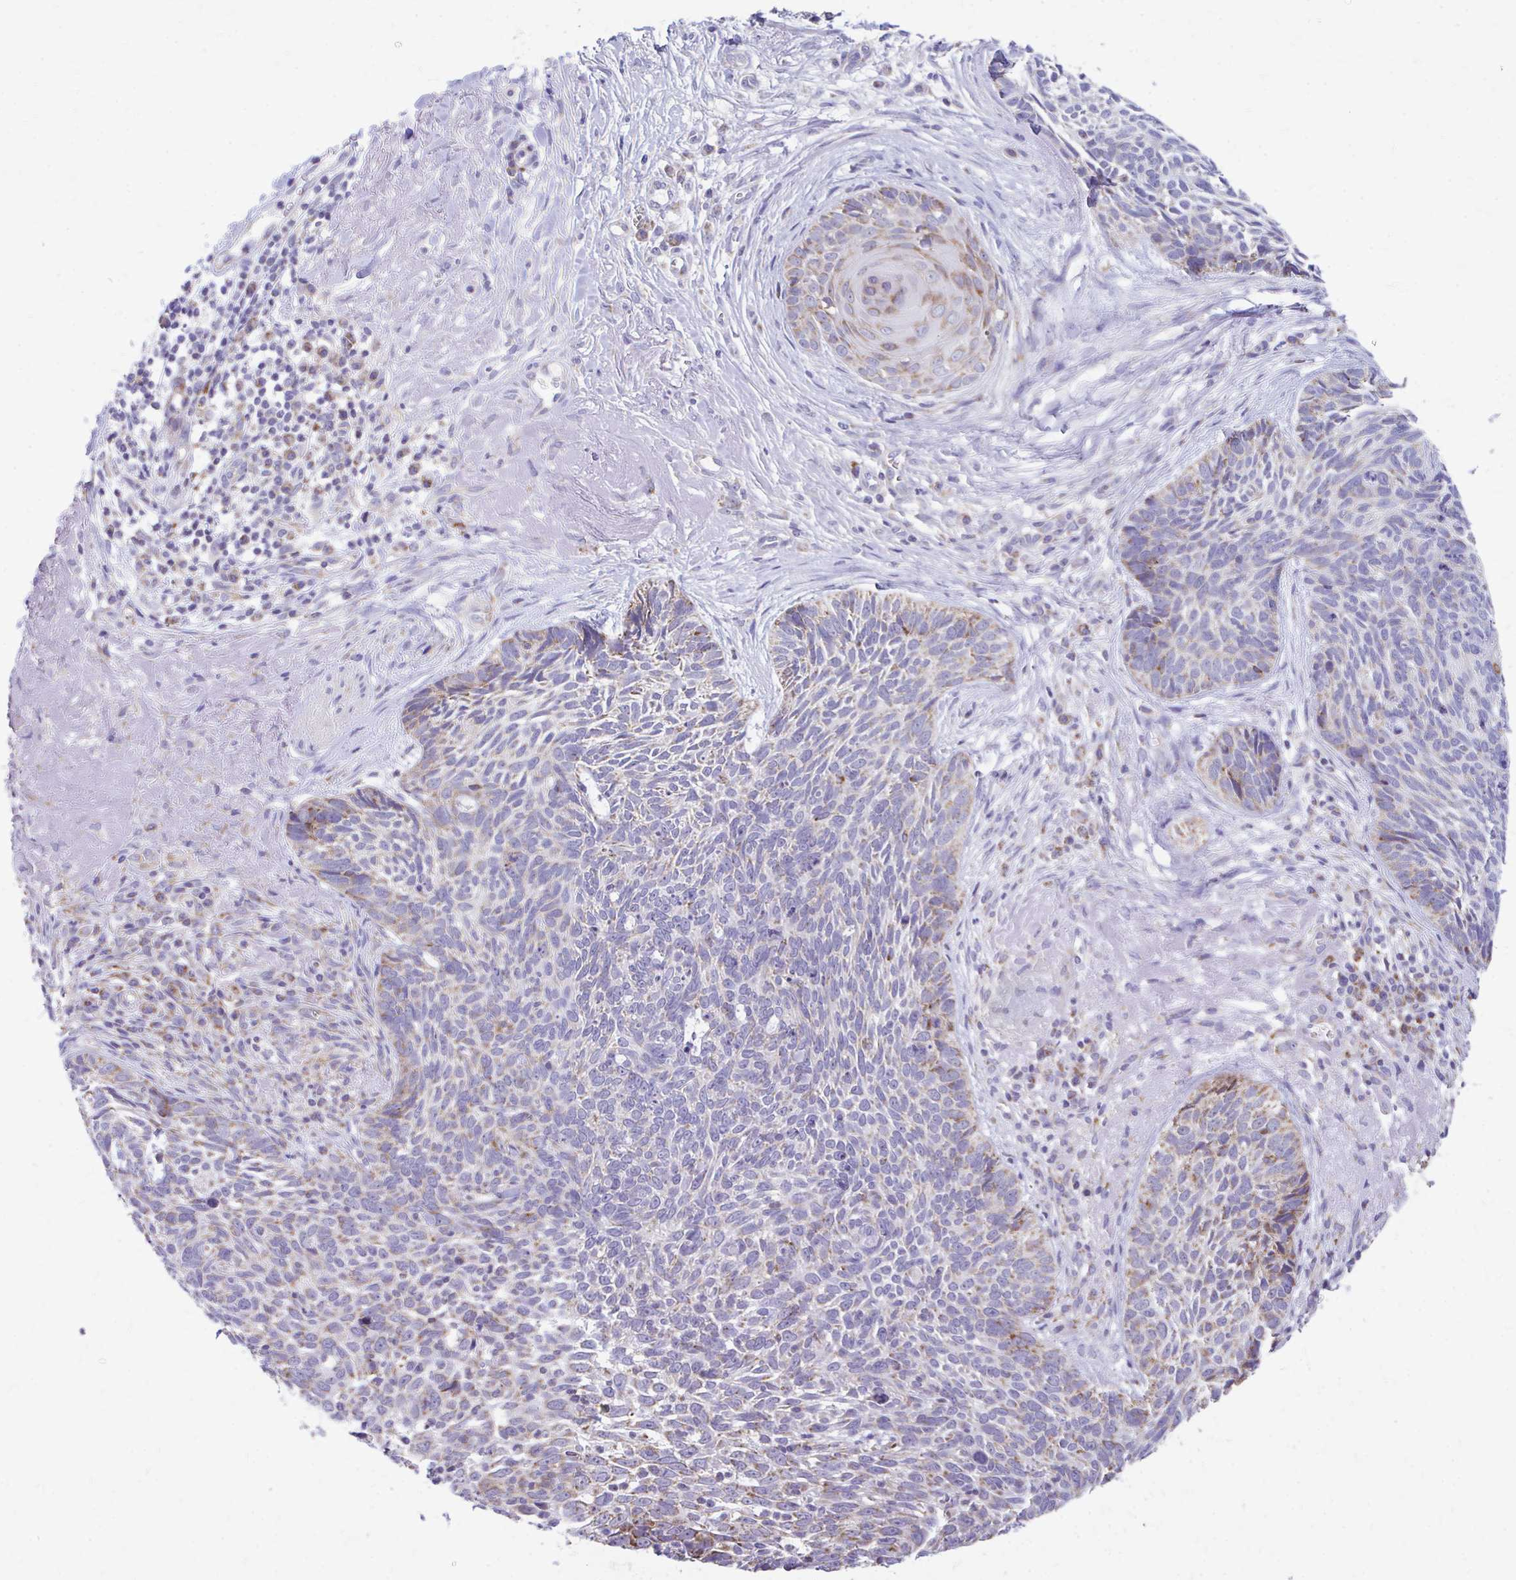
{"staining": {"intensity": "moderate", "quantity": "<25%", "location": "cytoplasmic/membranous"}, "tissue": "skin cancer", "cell_type": "Tumor cells", "image_type": "cancer", "snomed": [{"axis": "morphology", "description": "Basal cell carcinoma"}, {"axis": "topography", "description": "Skin"}, {"axis": "topography", "description": "Skin of face"}], "caption": "A brown stain labels moderate cytoplasmic/membranous positivity of a protein in human basal cell carcinoma (skin) tumor cells.", "gene": "MRPL19", "patient": {"sex": "female", "age": 95}}